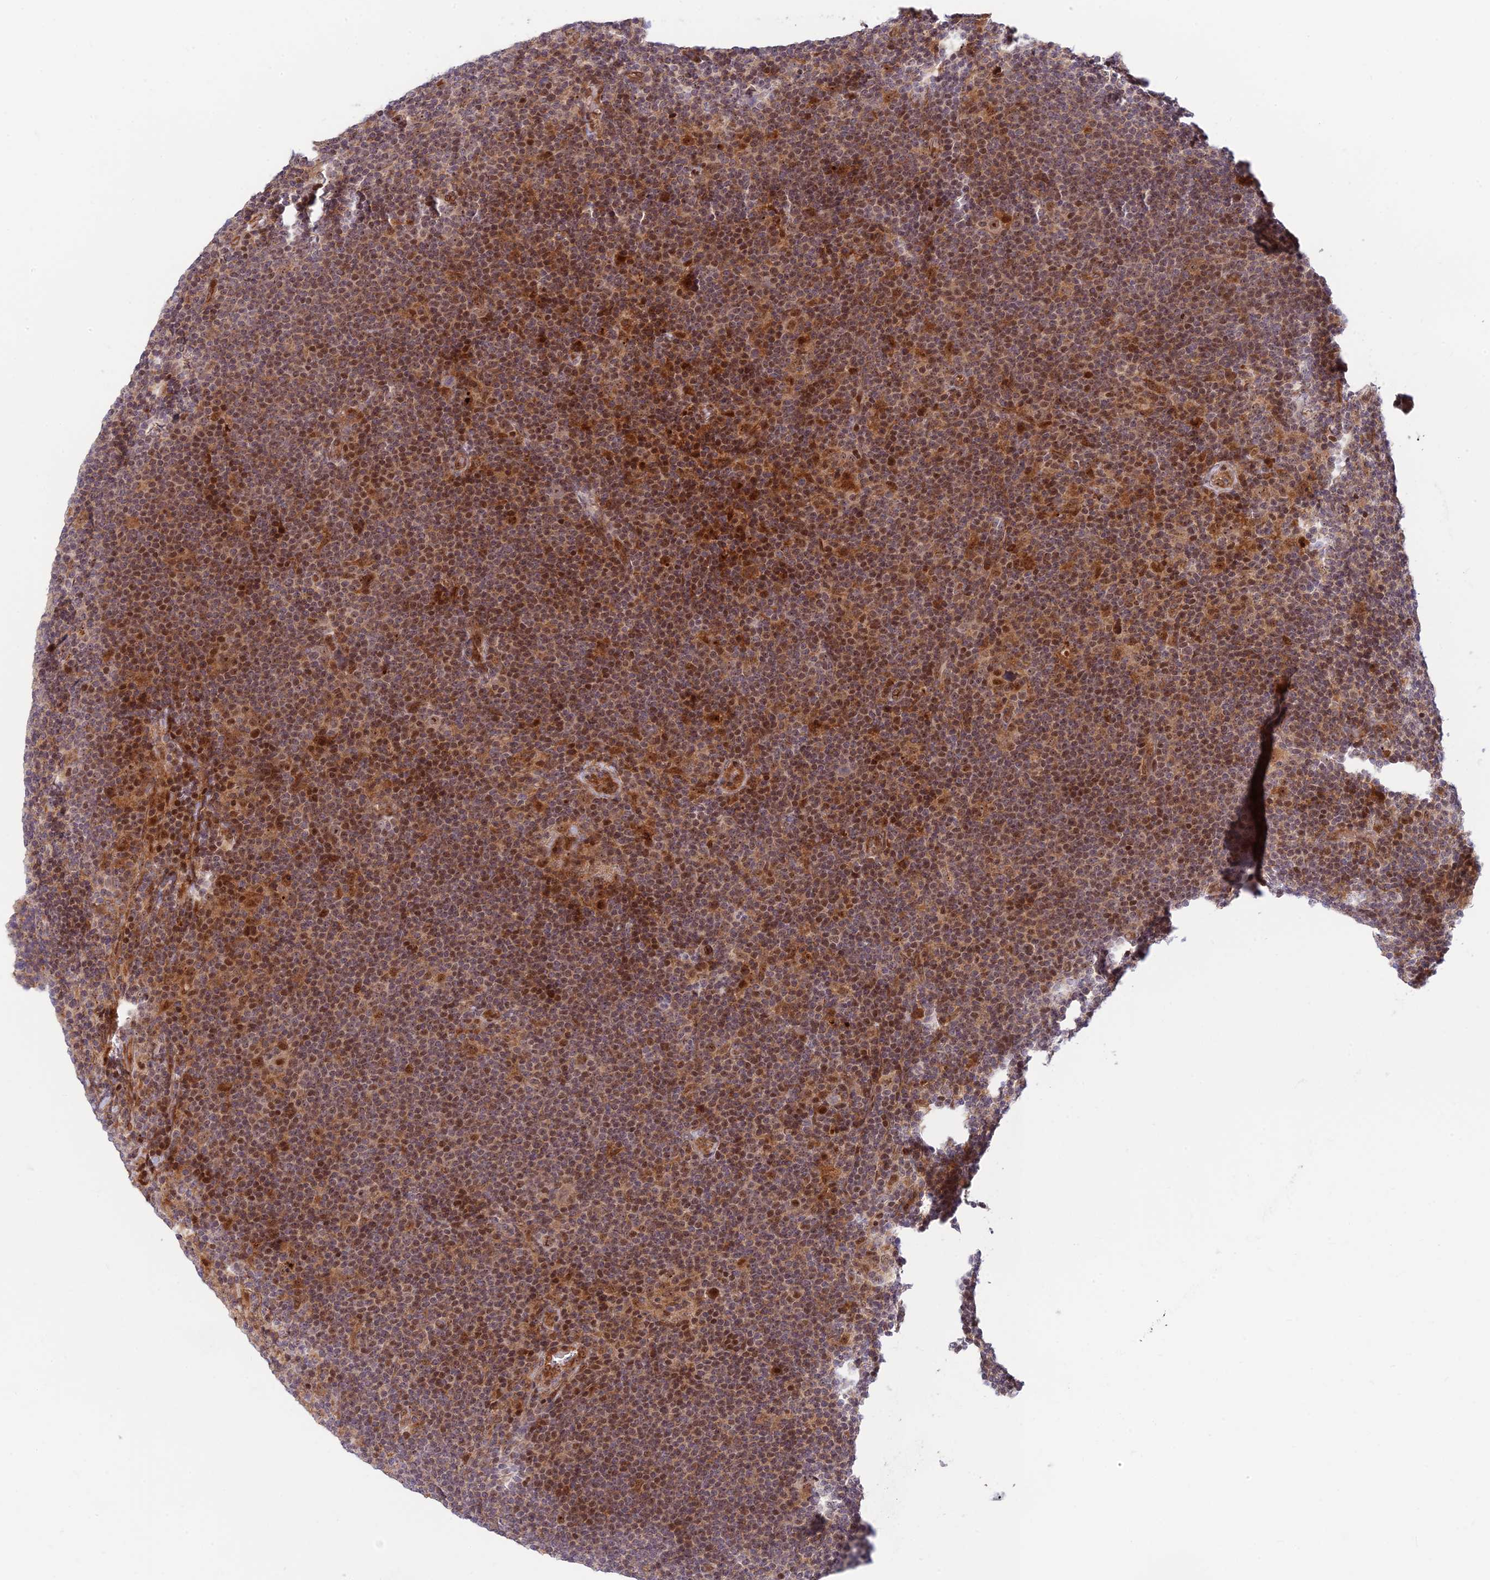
{"staining": {"intensity": "strong", "quantity": ">75%", "location": "nuclear"}, "tissue": "lymphoma", "cell_type": "Tumor cells", "image_type": "cancer", "snomed": [{"axis": "morphology", "description": "Hodgkin's disease, NOS"}, {"axis": "topography", "description": "Lymph node"}], "caption": "There is high levels of strong nuclear staining in tumor cells of lymphoma, as demonstrated by immunohistochemical staining (brown color).", "gene": "UFSP2", "patient": {"sex": "female", "age": 57}}